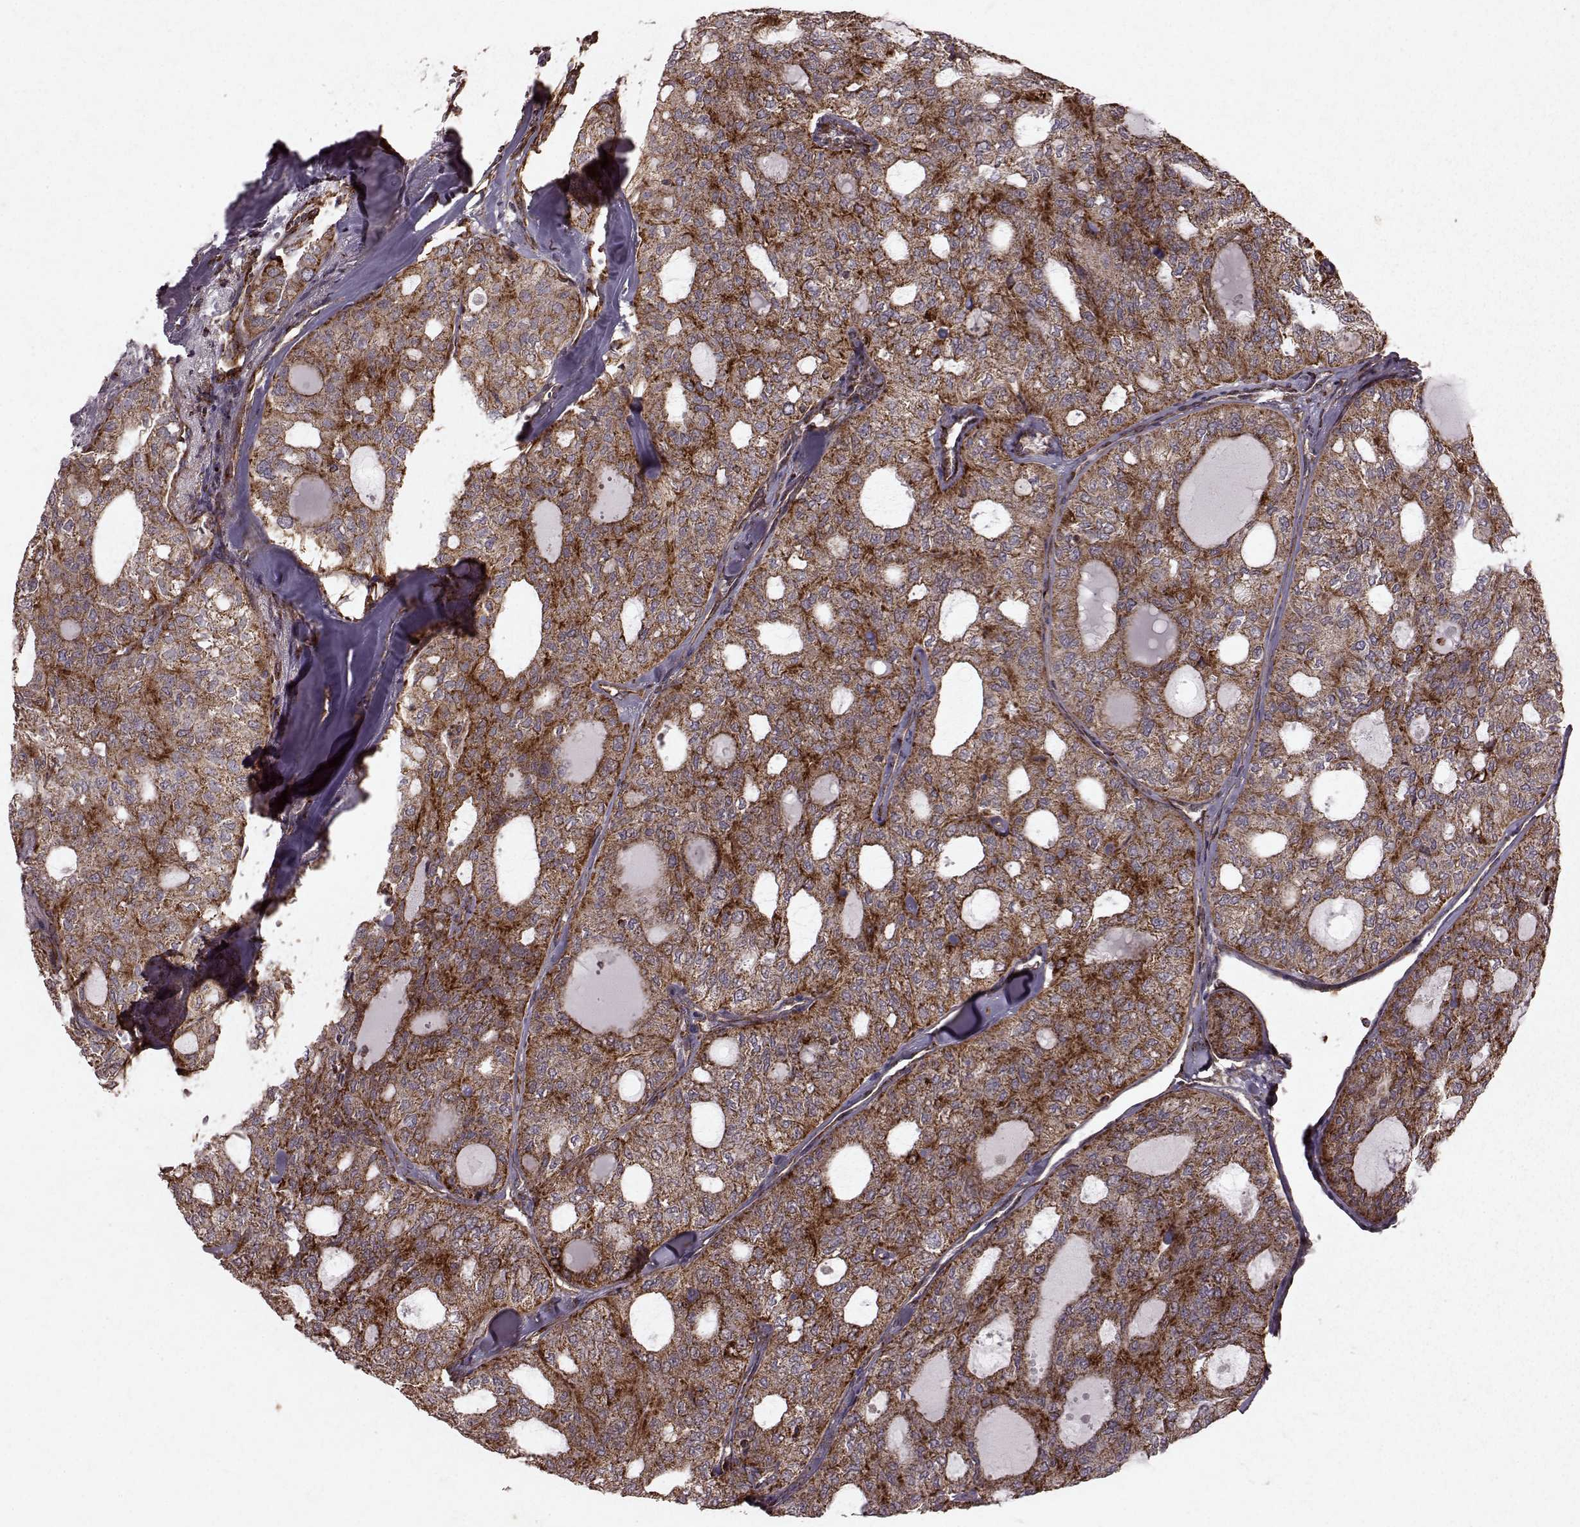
{"staining": {"intensity": "moderate", "quantity": ">75%", "location": "cytoplasmic/membranous"}, "tissue": "thyroid cancer", "cell_type": "Tumor cells", "image_type": "cancer", "snomed": [{"axis": "morphology", "description": "Follicular adenoma carcinoma, NOS"}, {"axis": "topography", "description": "Thyroid gland"}], "caption": "Moderate cytoplasmic/membranous protein staining is appreciated in approximately >75% of tumor cells in thyroid cancer. (IHC, brightfield microscopy, high magnification).", "gene": "FXN", "patient": {"sex": "male", "age": 75}}